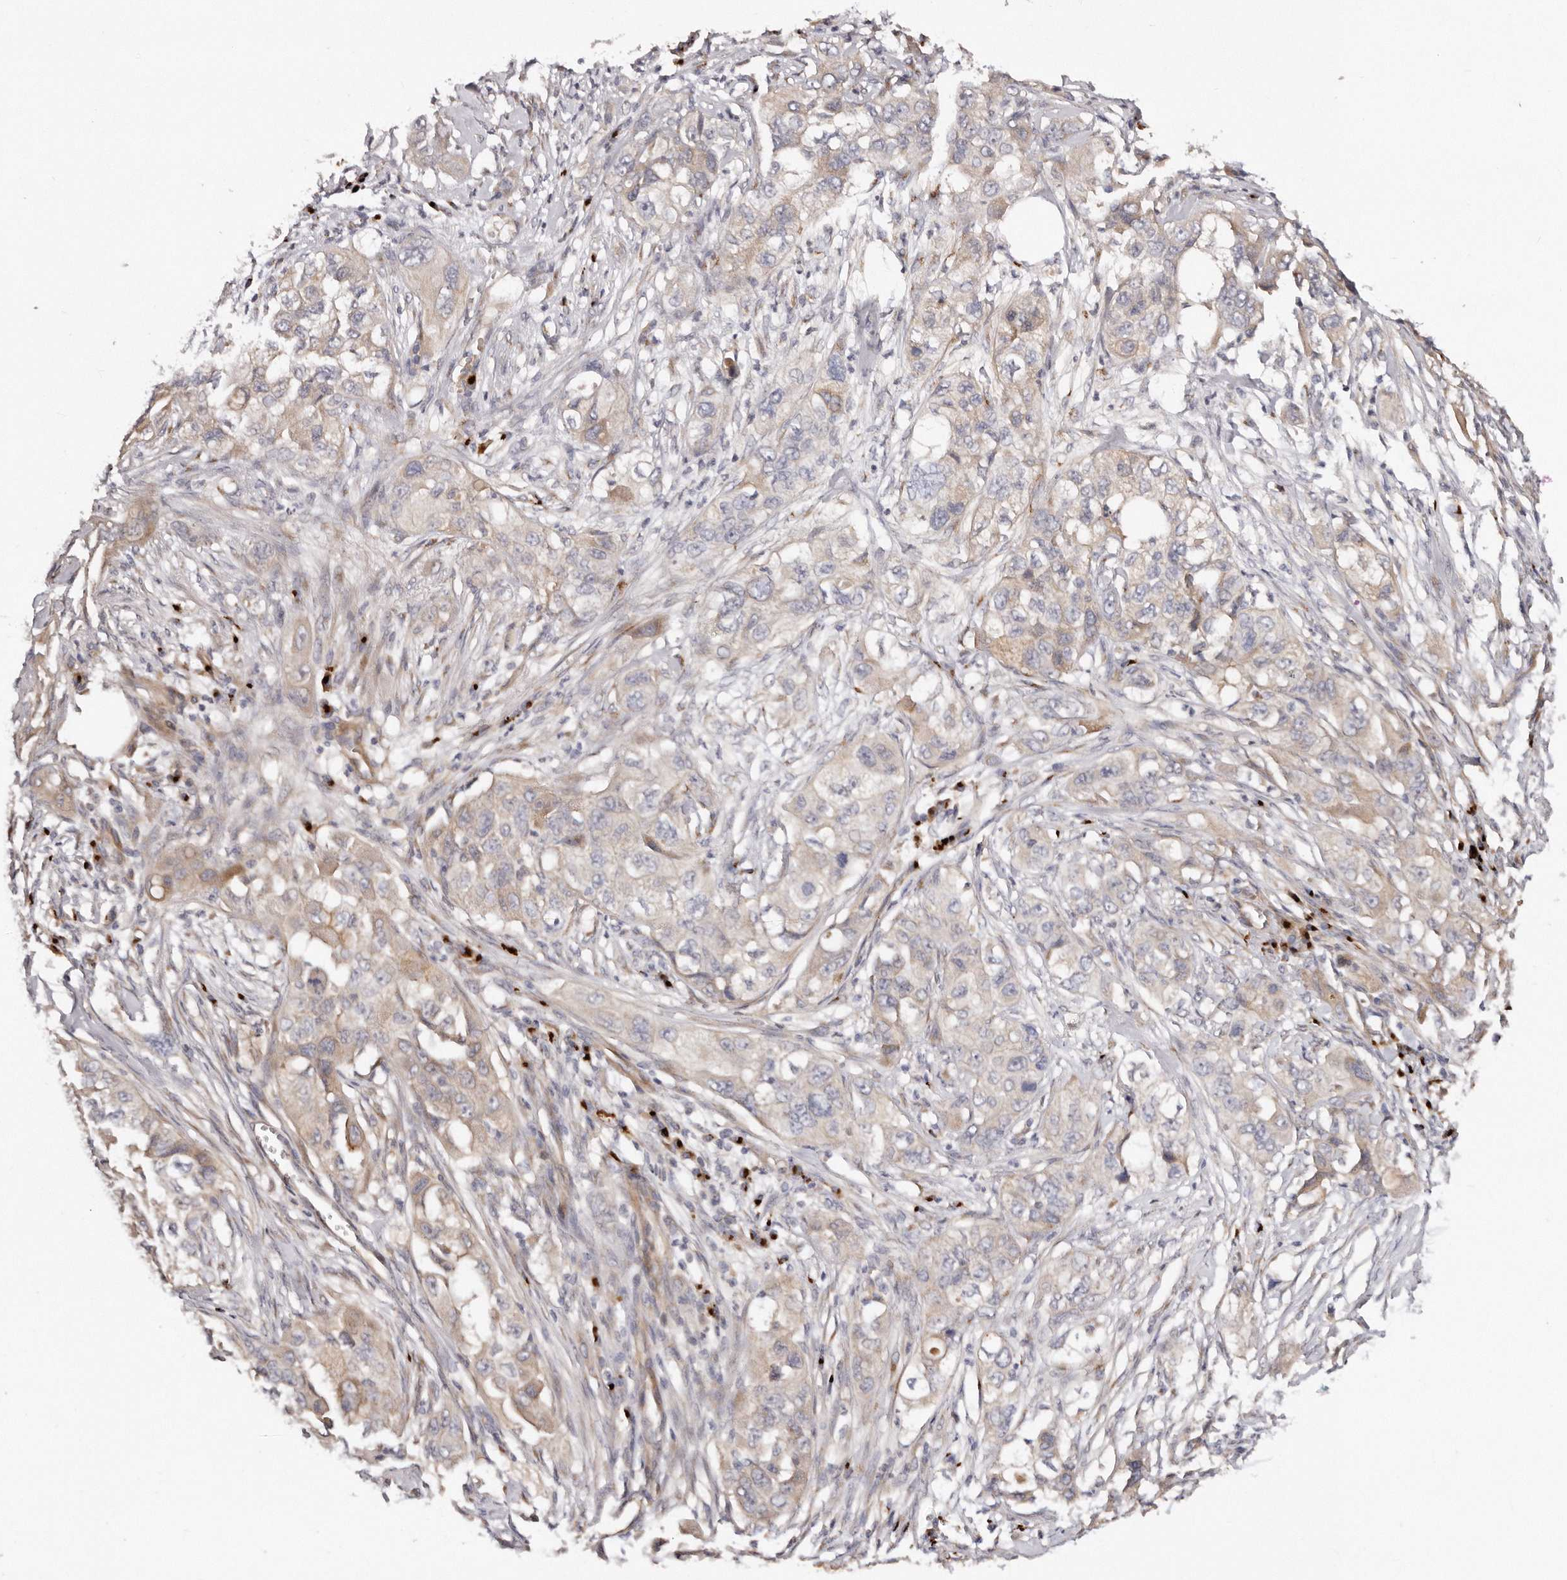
{"staining": {"intensity": "weak", "quantity": "<25%", "location": "cytoplasmic/membranous"}, "tissue": "pancreatic cancer", "cell_type": "Tumor cells", "image_type": "cancer", "snomed": [{"axis": "morphology", "description": "Adenocarcinoma, NOS"}, {"axis": "topography", "description": "Pancreas"}], "caption": "This histopathology image is of pancreatic adenocarcinoma stained with IHC to label a protein in brown with the nuclei are counter-stained blue. There is no staining in tumor cells. (Stains: DAB immunohistochemistry with hematoxylin counter stain, Microscopy: brightfield microscopy at high magnification).", "gene": "DACT2", "patient": {"sex": "female", "age": 78}}